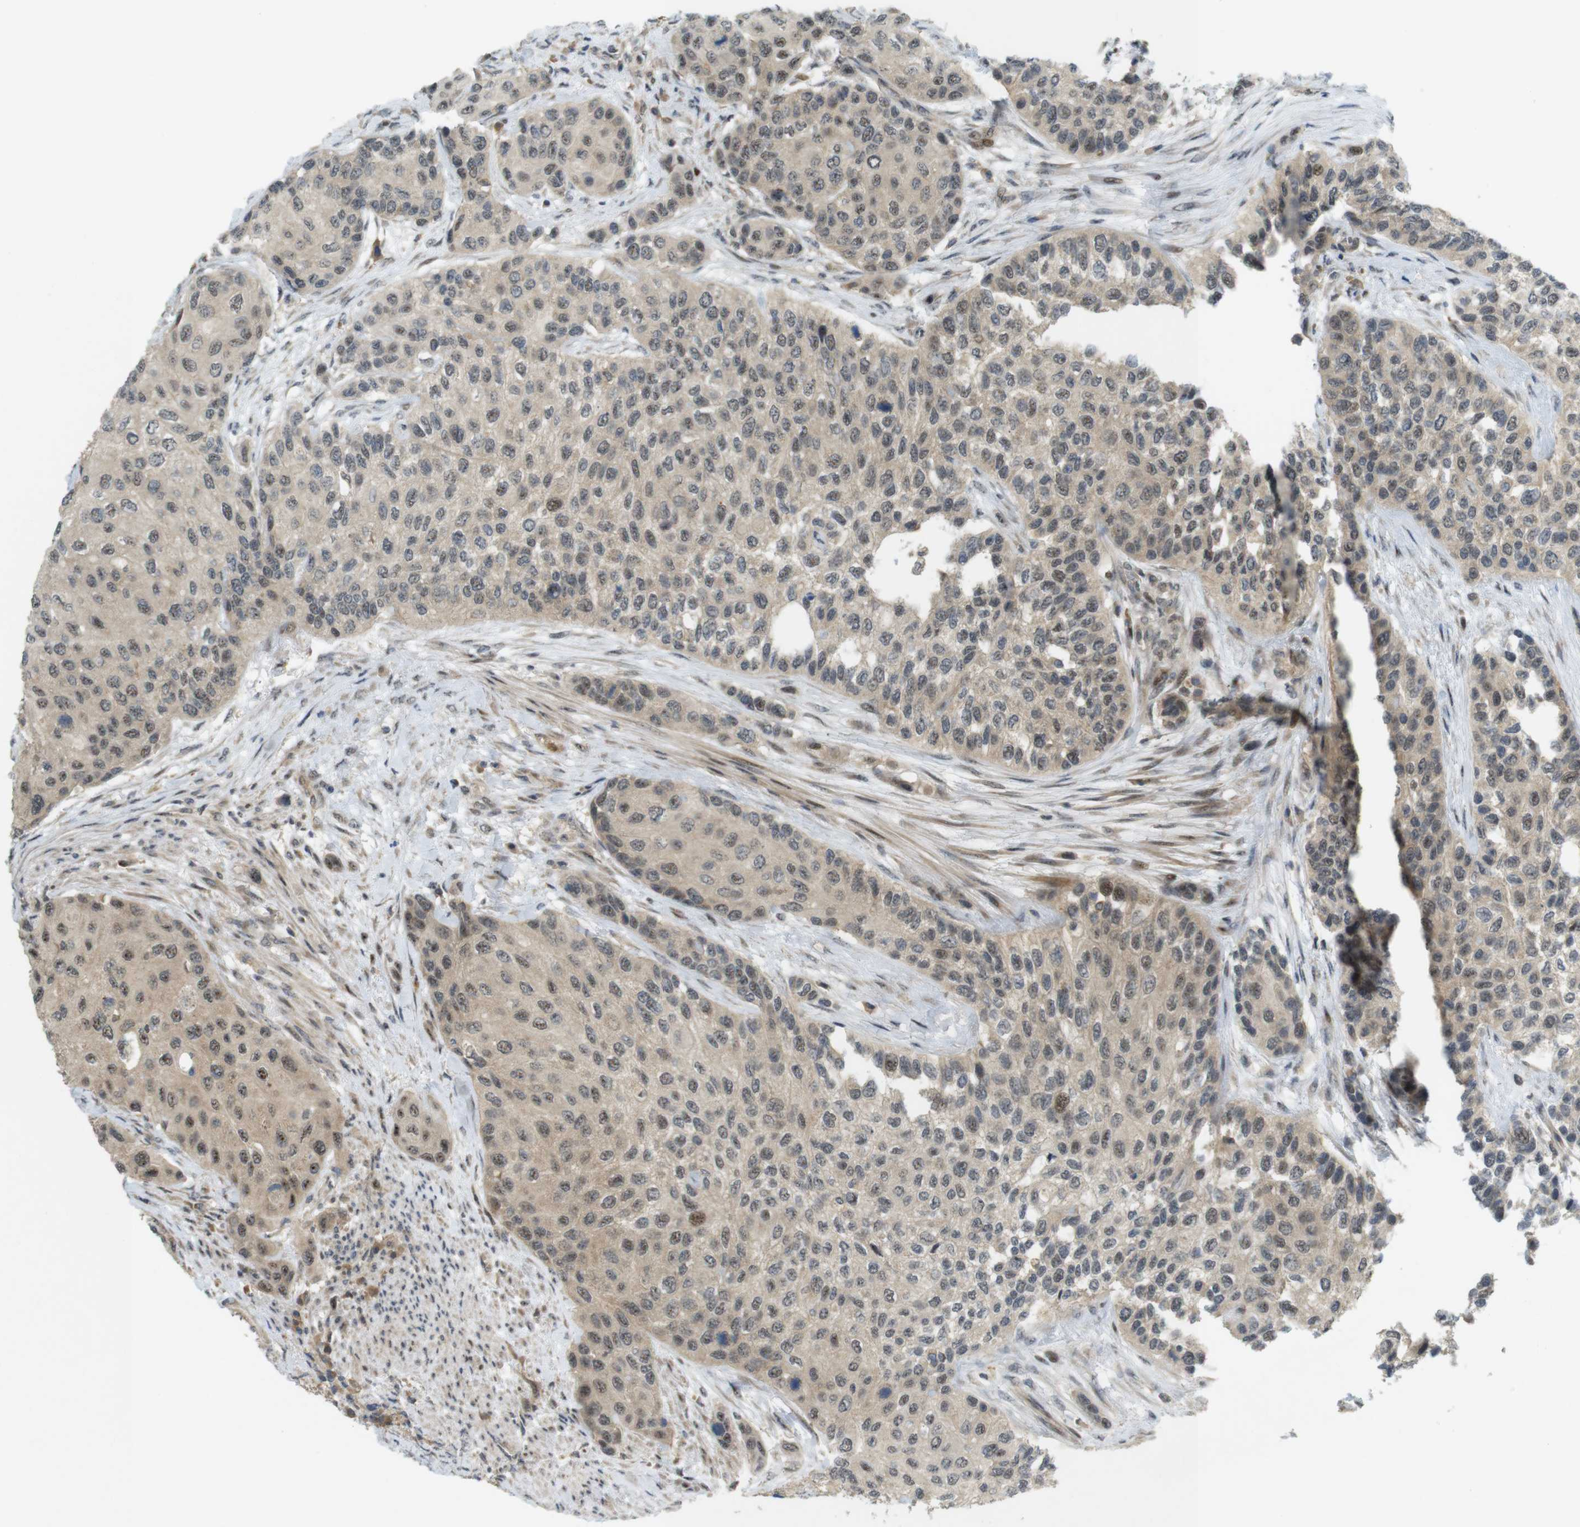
{"staining": {"intensity": "weak", "quantity": ">75%", "location": "cytoplasmic/membranous,nuclear"}, "tissue": "urothelial cancer", "cell_type": "Tumor cells", "image_type": "cancer", "snomed": [{"axis": "morphology", "description": "Urothelial carcinoma, High grade"}, {"axis": "topography", "description": "Urinary bladder"}], "caption": "A photomicrograph showing weak cytoplasmic/membranous and nuclear expression in approximately >75% of tumor cells in urothelial carcinoma (high-grade), as visualized by brown immunohistochemical staining.", "gene": "TMX3", "patient": {"sex": "female", "age": 56}}